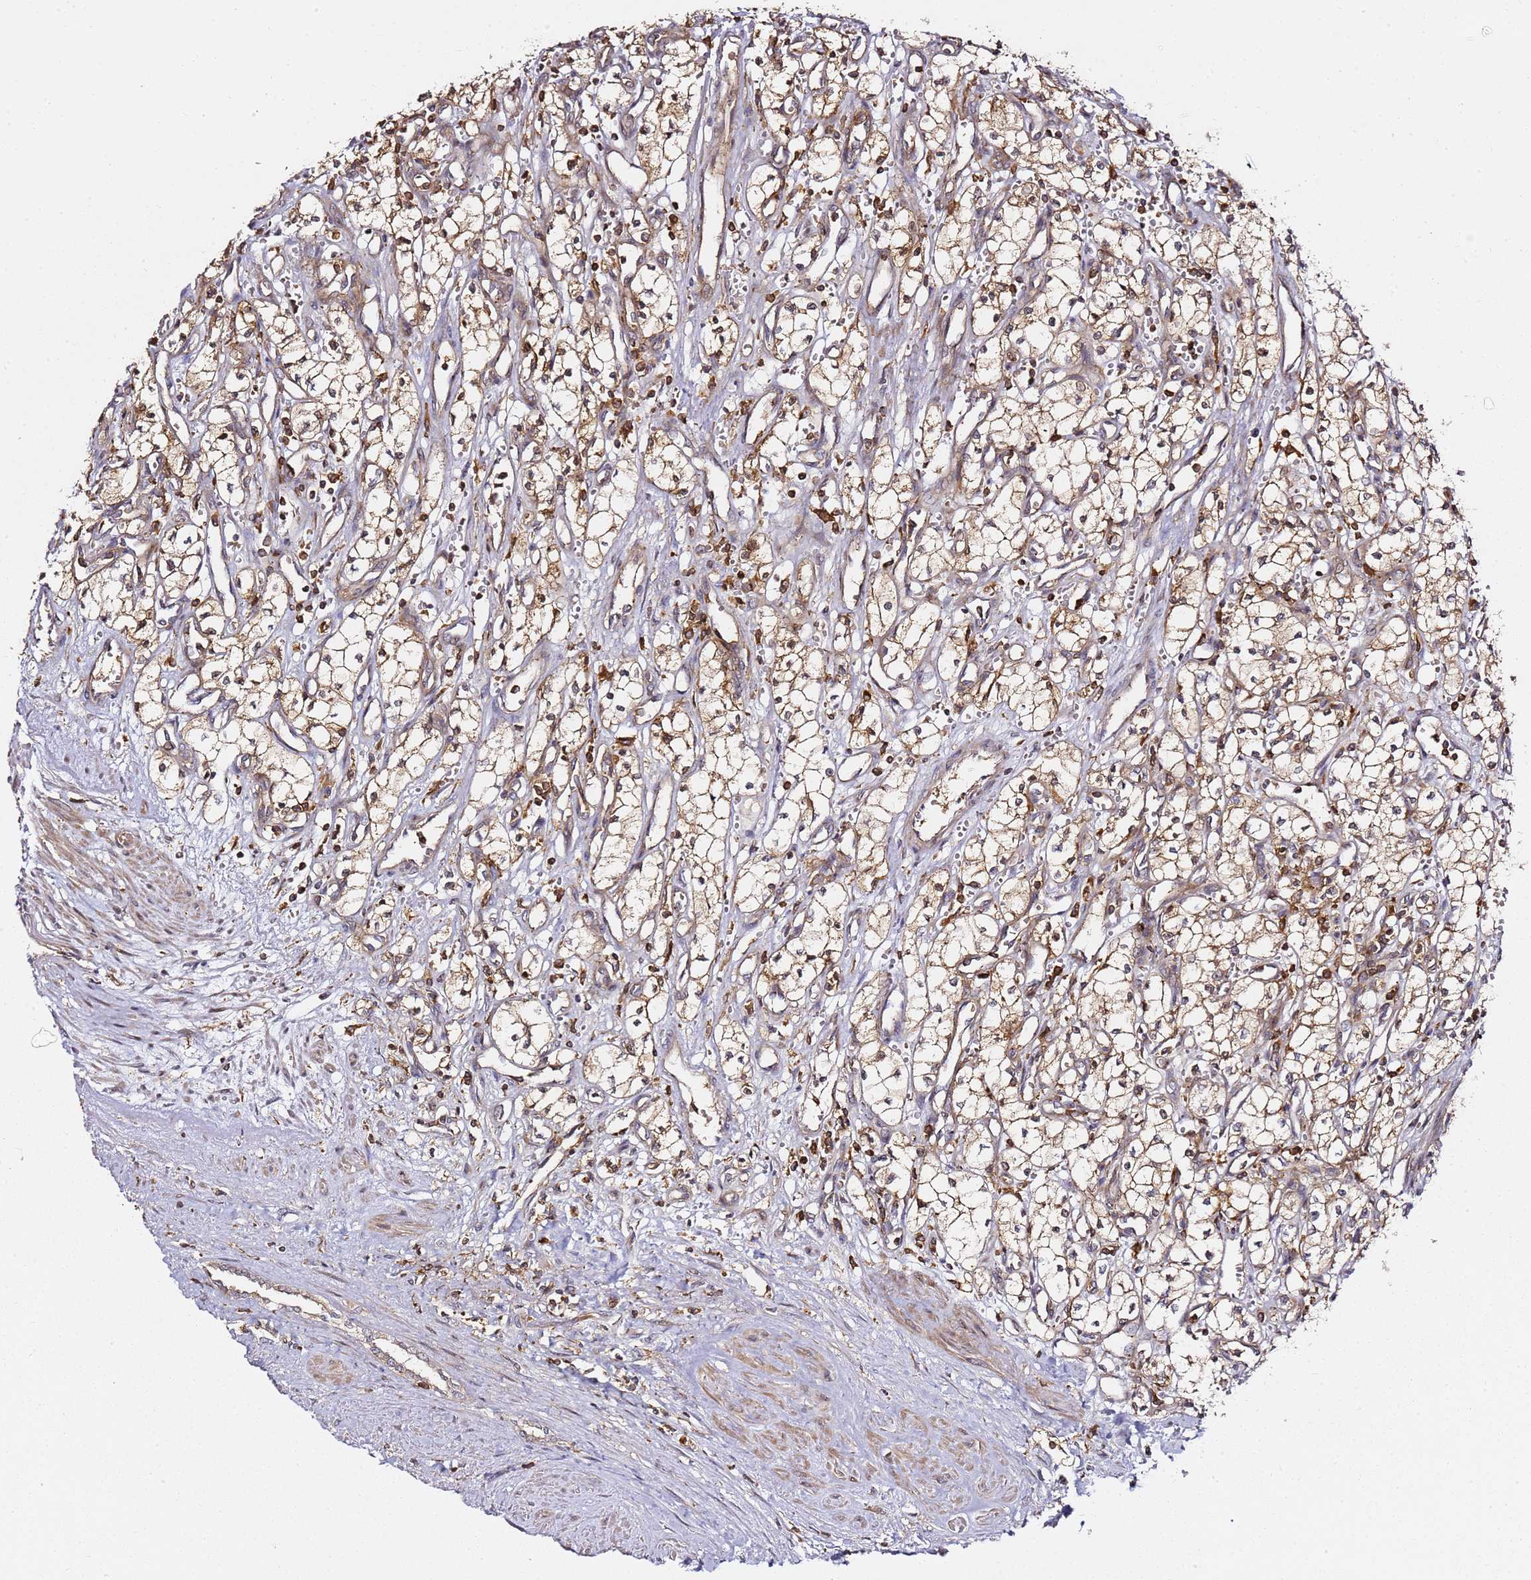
{"staining": {"intensity": "moderate", "quantity": "25%-75%", "location": "cytoplasmic/membranous"}, "tissue": "renal cancer", "cell_type": "Tumor cells", "image_type": "cancer", "snomed": [{"axis": "morphology", "description": "Adenocarcinoma, NOS"}, {"axis": "topography", "description": "Kidney"}], "caption": "DAB immunohistochemical staining of renal cancer reveals moderate cytoplasmic/membranous protein expression in about 25%-75% of tumor cells.", "gene": "PRMT7", "patient": {"sex": "male", "age": 59}}